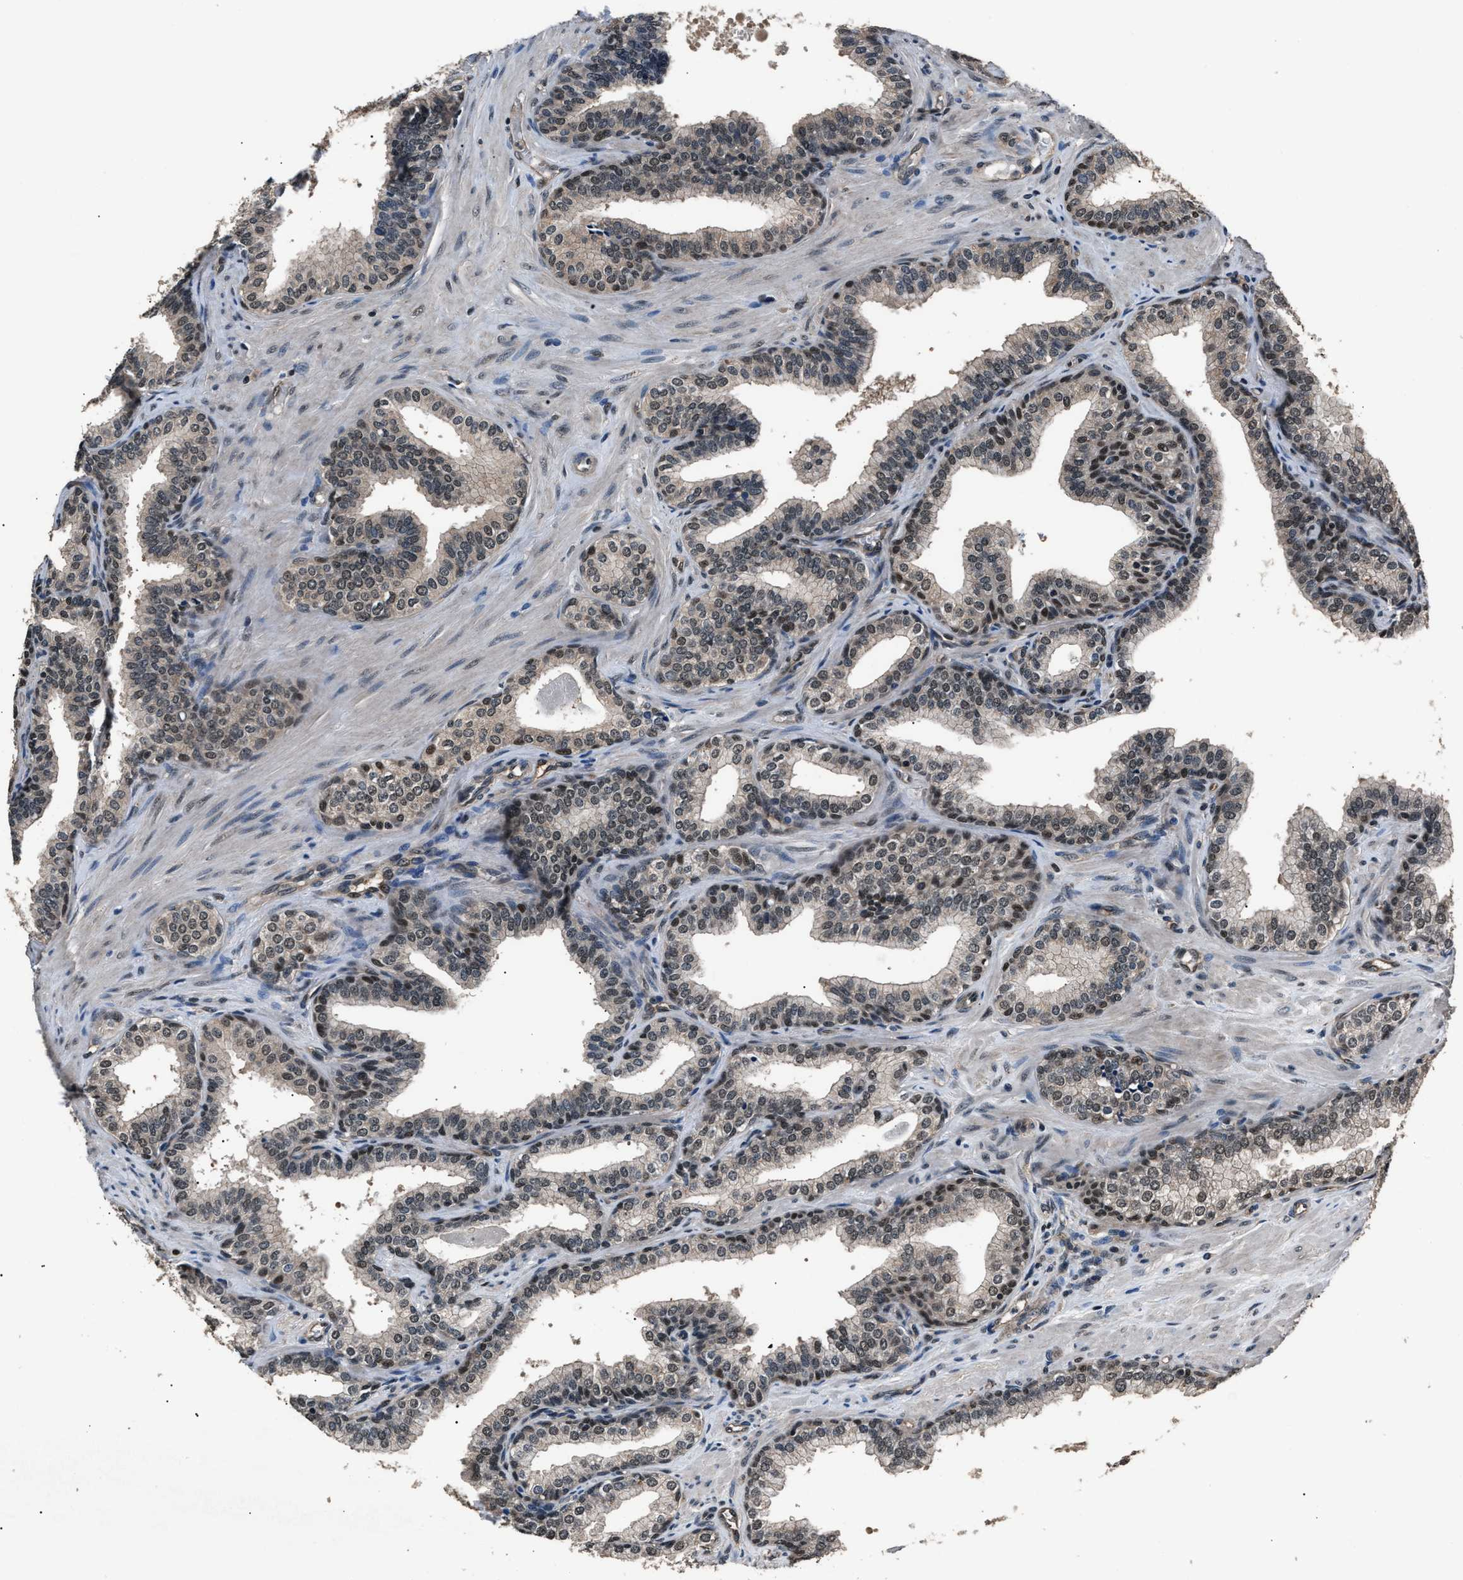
{"staining": {"intensity": "moderate", "quantity": "<25%", "location": "nuclear"}, "tissue": "prostate cancer", "cell_type": "Tumor cells", "image_type": "cancer", "snomed": [{"axis": "morphology", "description": "Adenocarcinoma, High grade"}, {"axis": "topography", "description": "Prostate"}], "caption": "Protein staining exhibits moderate nuclear expression in approximately <25% of tumor cells in prostate cancer (adenocarcinoma (high-grade)). Ihc stains the protein in brown and the nuclei are stained blue.", "gene": "DFFA", "patient": {"sex": "male", "age": 52}}